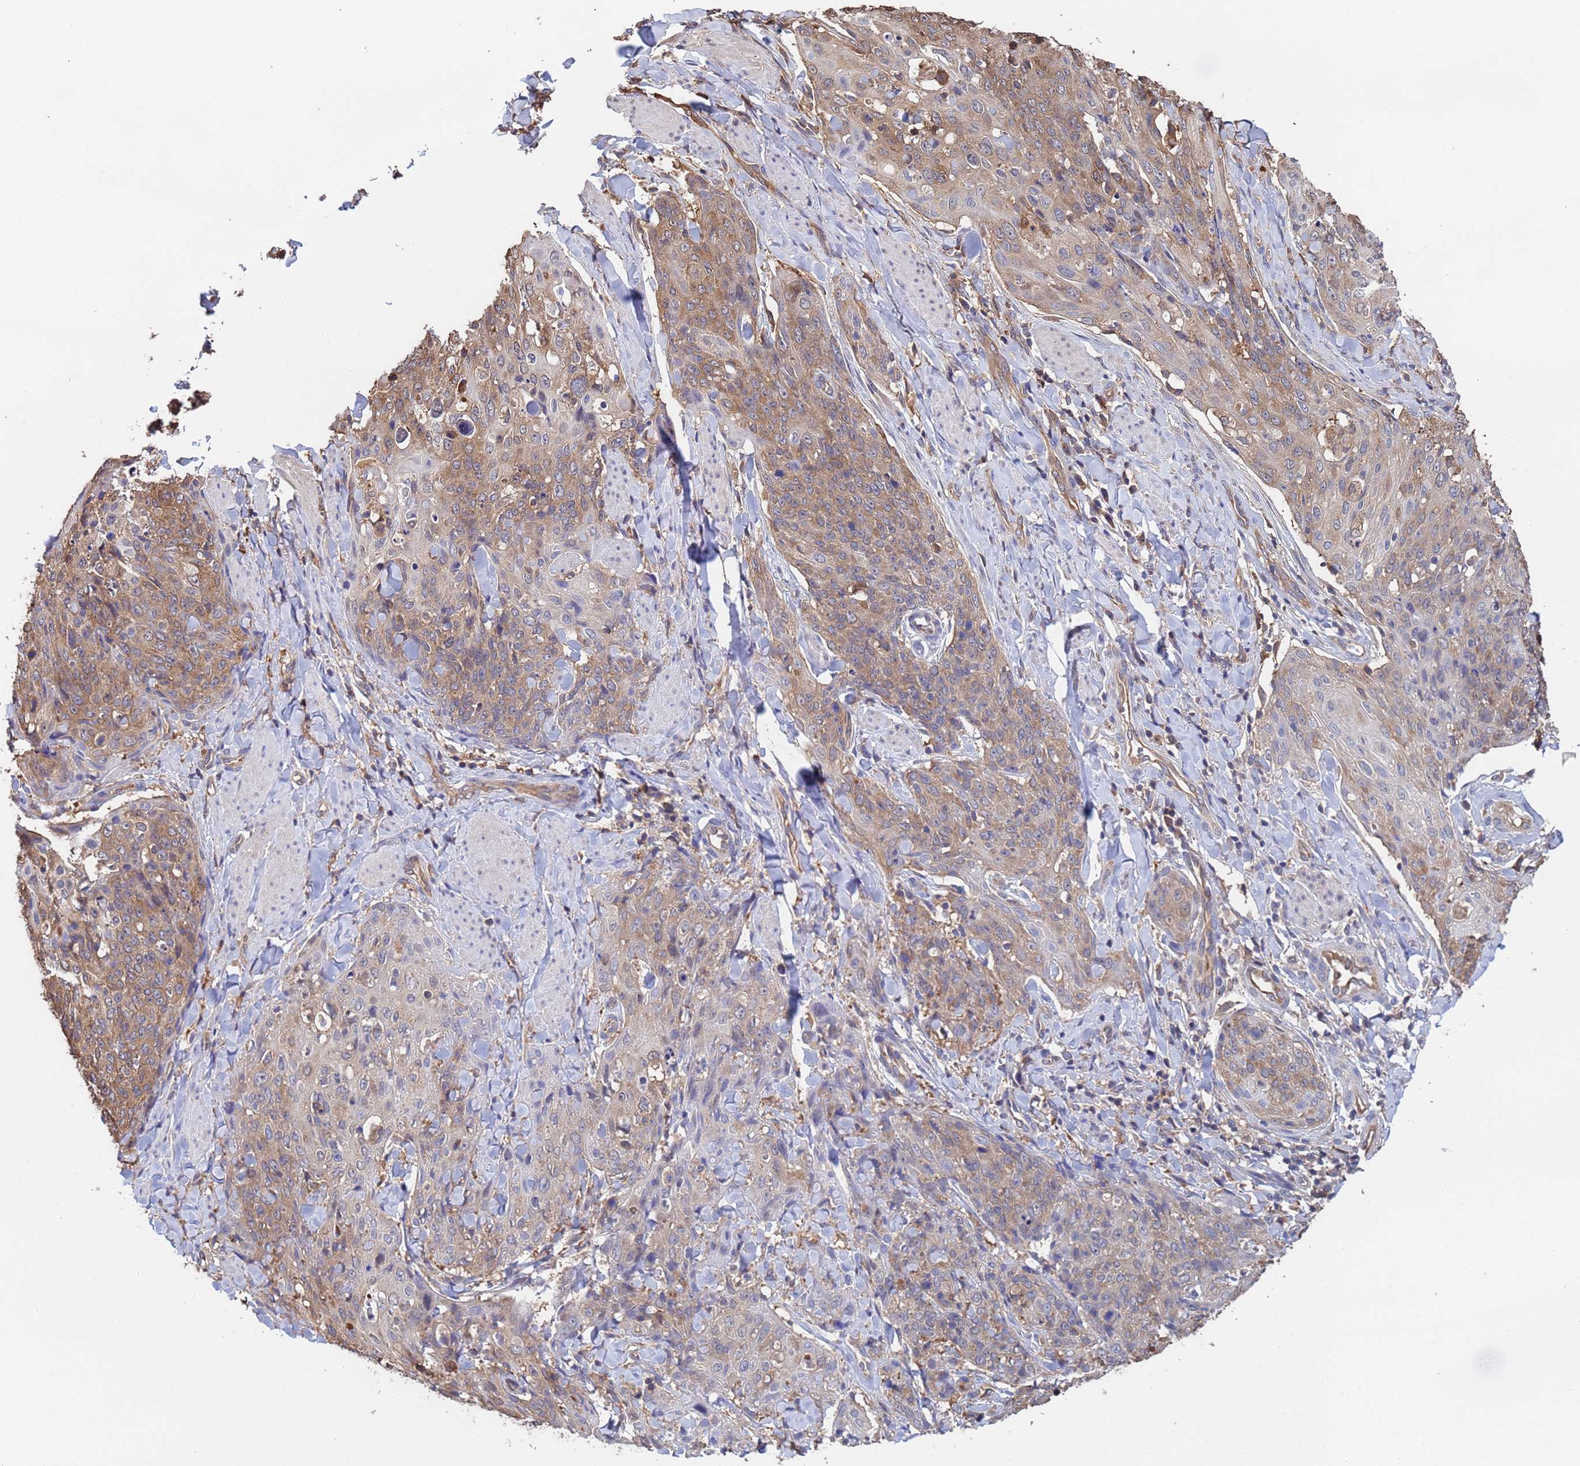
{"staining": {"intensity": "moderate", "quantity": "25%-75%", "location": "cytoplasmic/membranous"}, "tissue": "skin cancer", "cell_type": "Tumor cells", "image_type": "cancer", "snomed": [{"axis": "morphology", "description": "Squamous cell carcinoma, NOS"}, {"axis": "topography", "description": "Skin"}, {"axis": "topography", "description": "Vulva"}], "caption": "Squamous cell carcinoma (skin) stained with DAB immunohistochemistry demonstrates medium levels of moderate cytoplasmic/membranous positivity in about 25%-75% of tumor cells.", "gene": "FAM25A", "patient": {"sex": "female", "age": 85}}